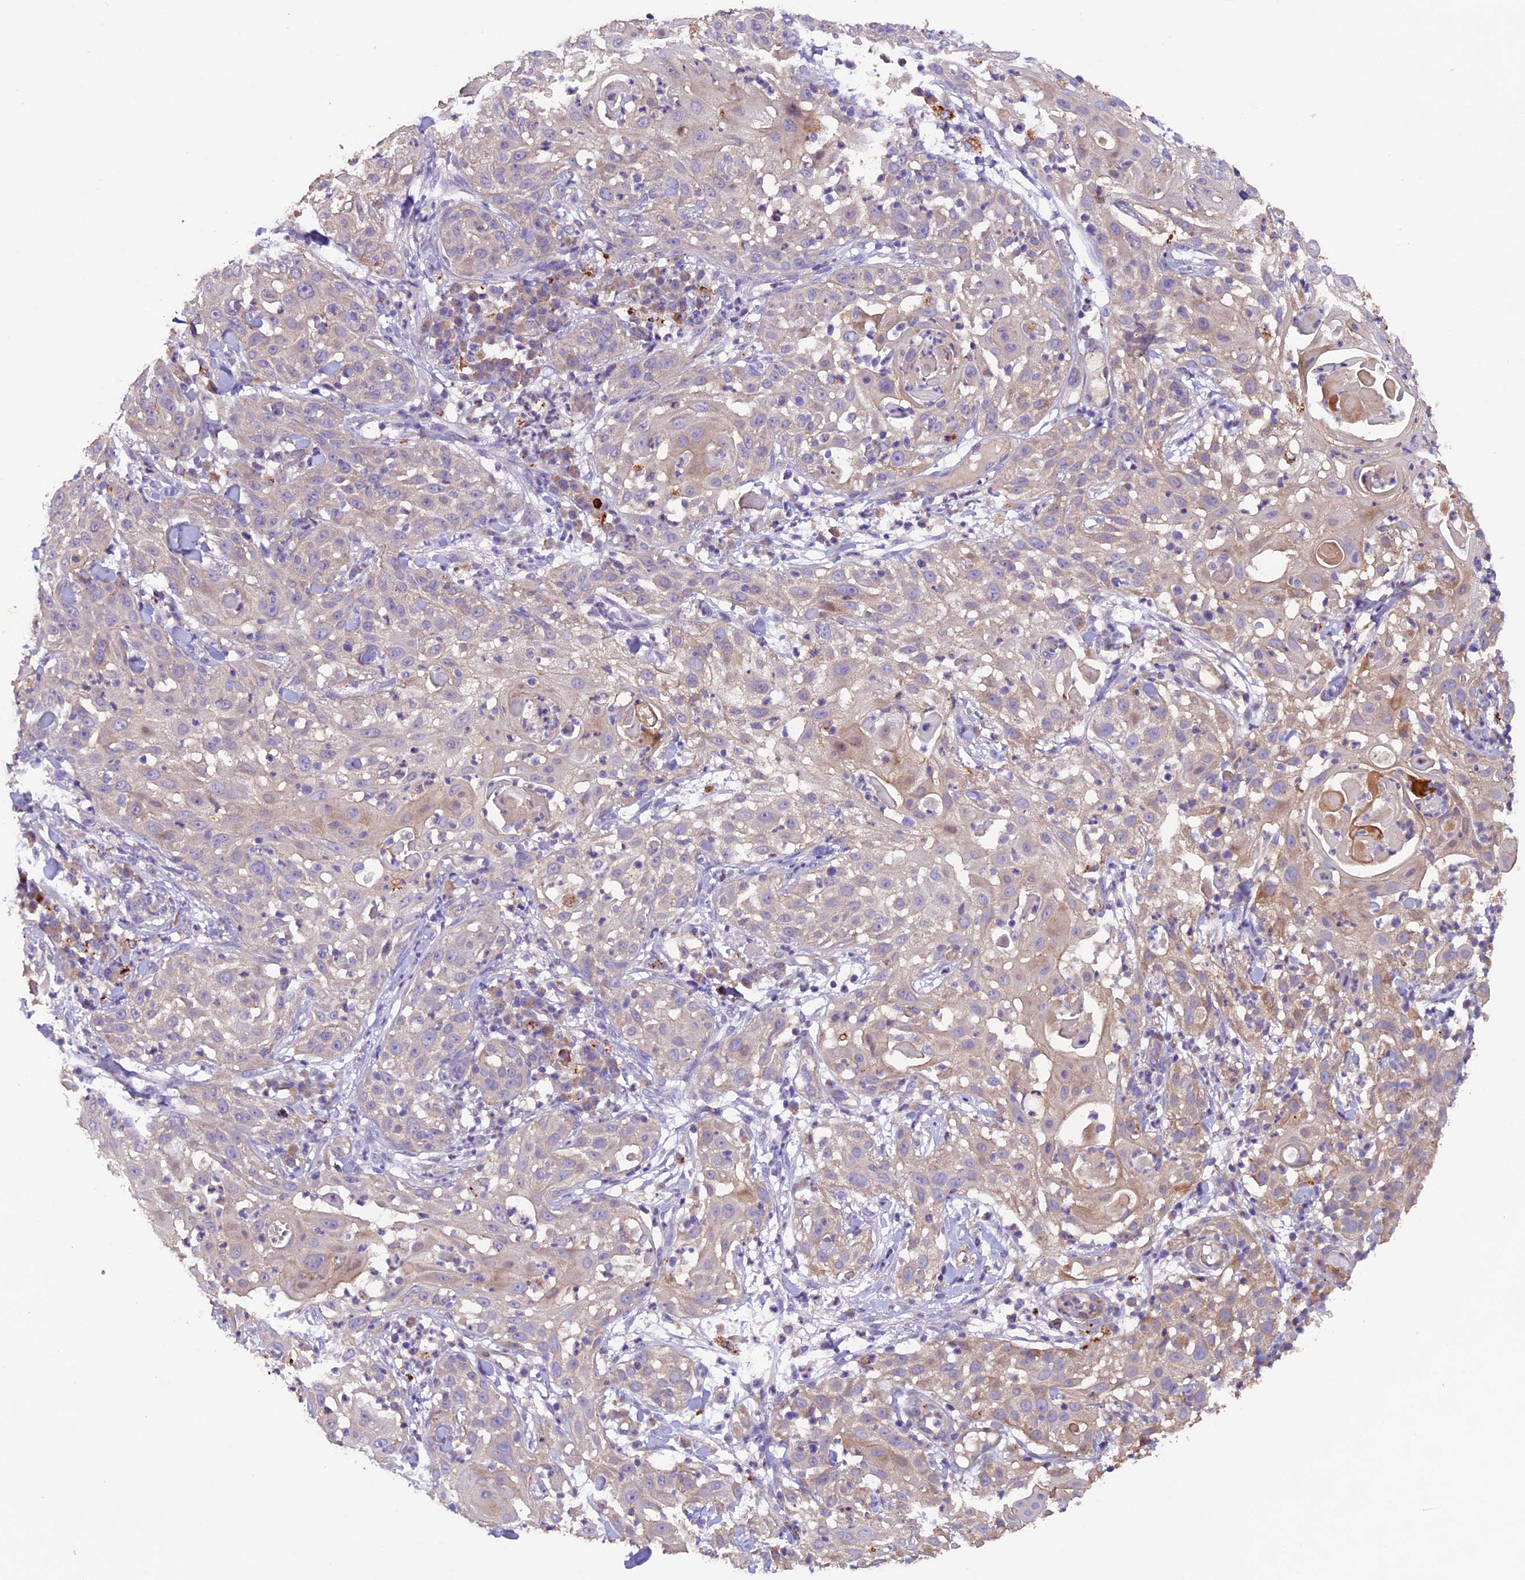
{"staining": {"intensity": "moderate", "quantity": "<25%", "location": "cytoplasmic/membranous"}, "tissue": "skin cancer", "cell_type": "Tumor cells", "image_type": "cancer", "snomed": [{"axis": "morphology", "description": "Squamous cell carcinoma, NOS"}, {"axis": "topography", "description": "Skin"}], "caption": "There is low levels of moderate cytoplasmic/membranous staining in tumor cells of skin cancer, as demonstrated by immunohistochemical staining (brown color).", "gene": "NCK2", "patient": {"sex": "female", "age": 44}}